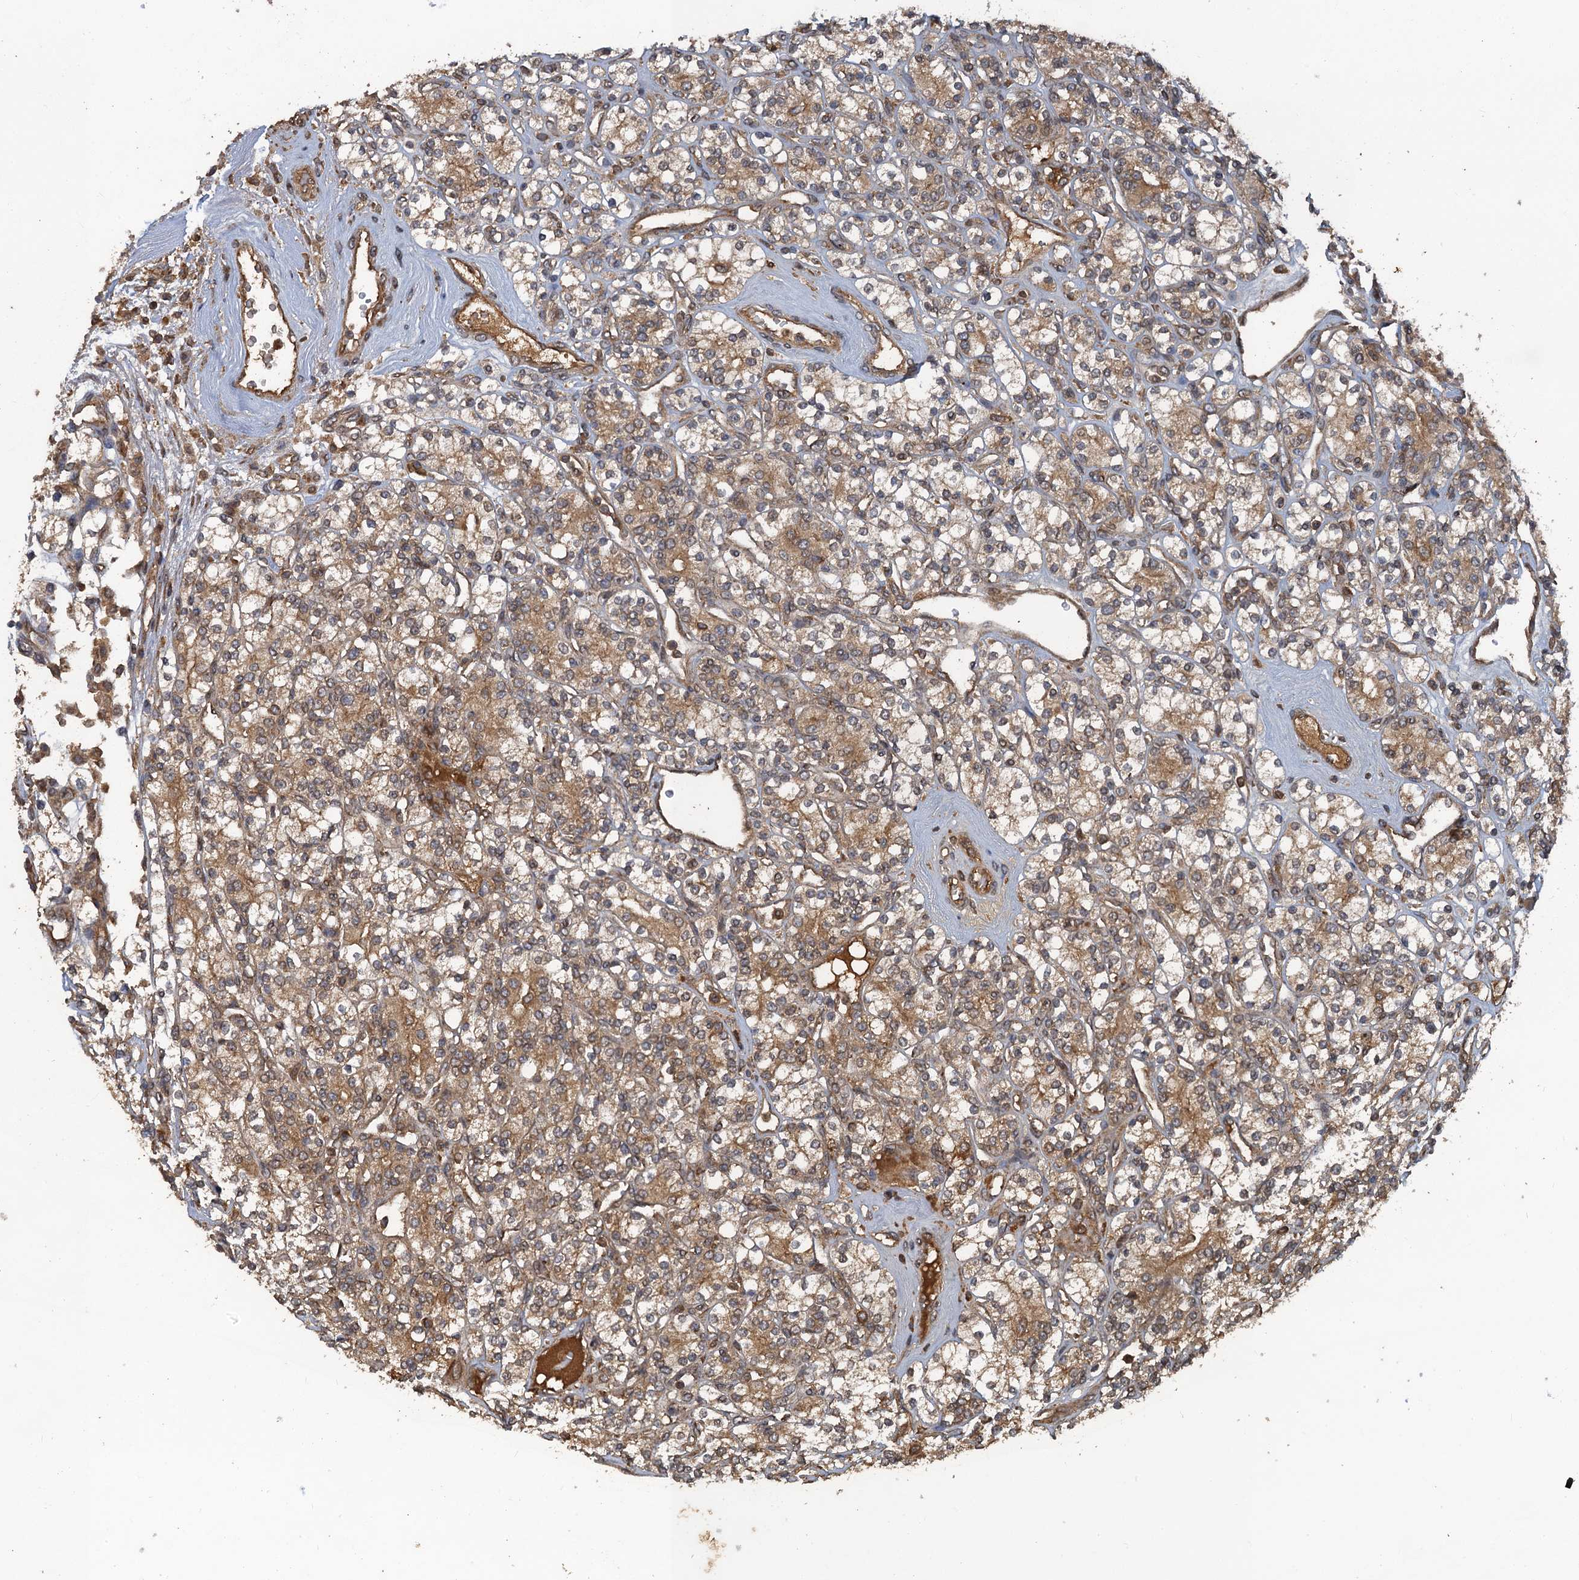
{"staining": {"intensity": "moderate", "quantity": ">75%", "location": "cytoplasmic/membranous"}, "tissue": "renal cancer", "cell_type": "Tumor cells", "image_type": "cancer", "snomed": [{"axis": "morphology", "description": "Adenocarcinoma, NOS"}, {"axis": "topography", "description": "Kidney"}], "caption": "Immunohistochemical staining of human adenocarcinoma (renal) exhibits moderate cytoplasmic/membranous protein expression in approximately >75% of tumor cells.", "gene": "GLE1", "patient": {"sex": "male", "age": 77}}